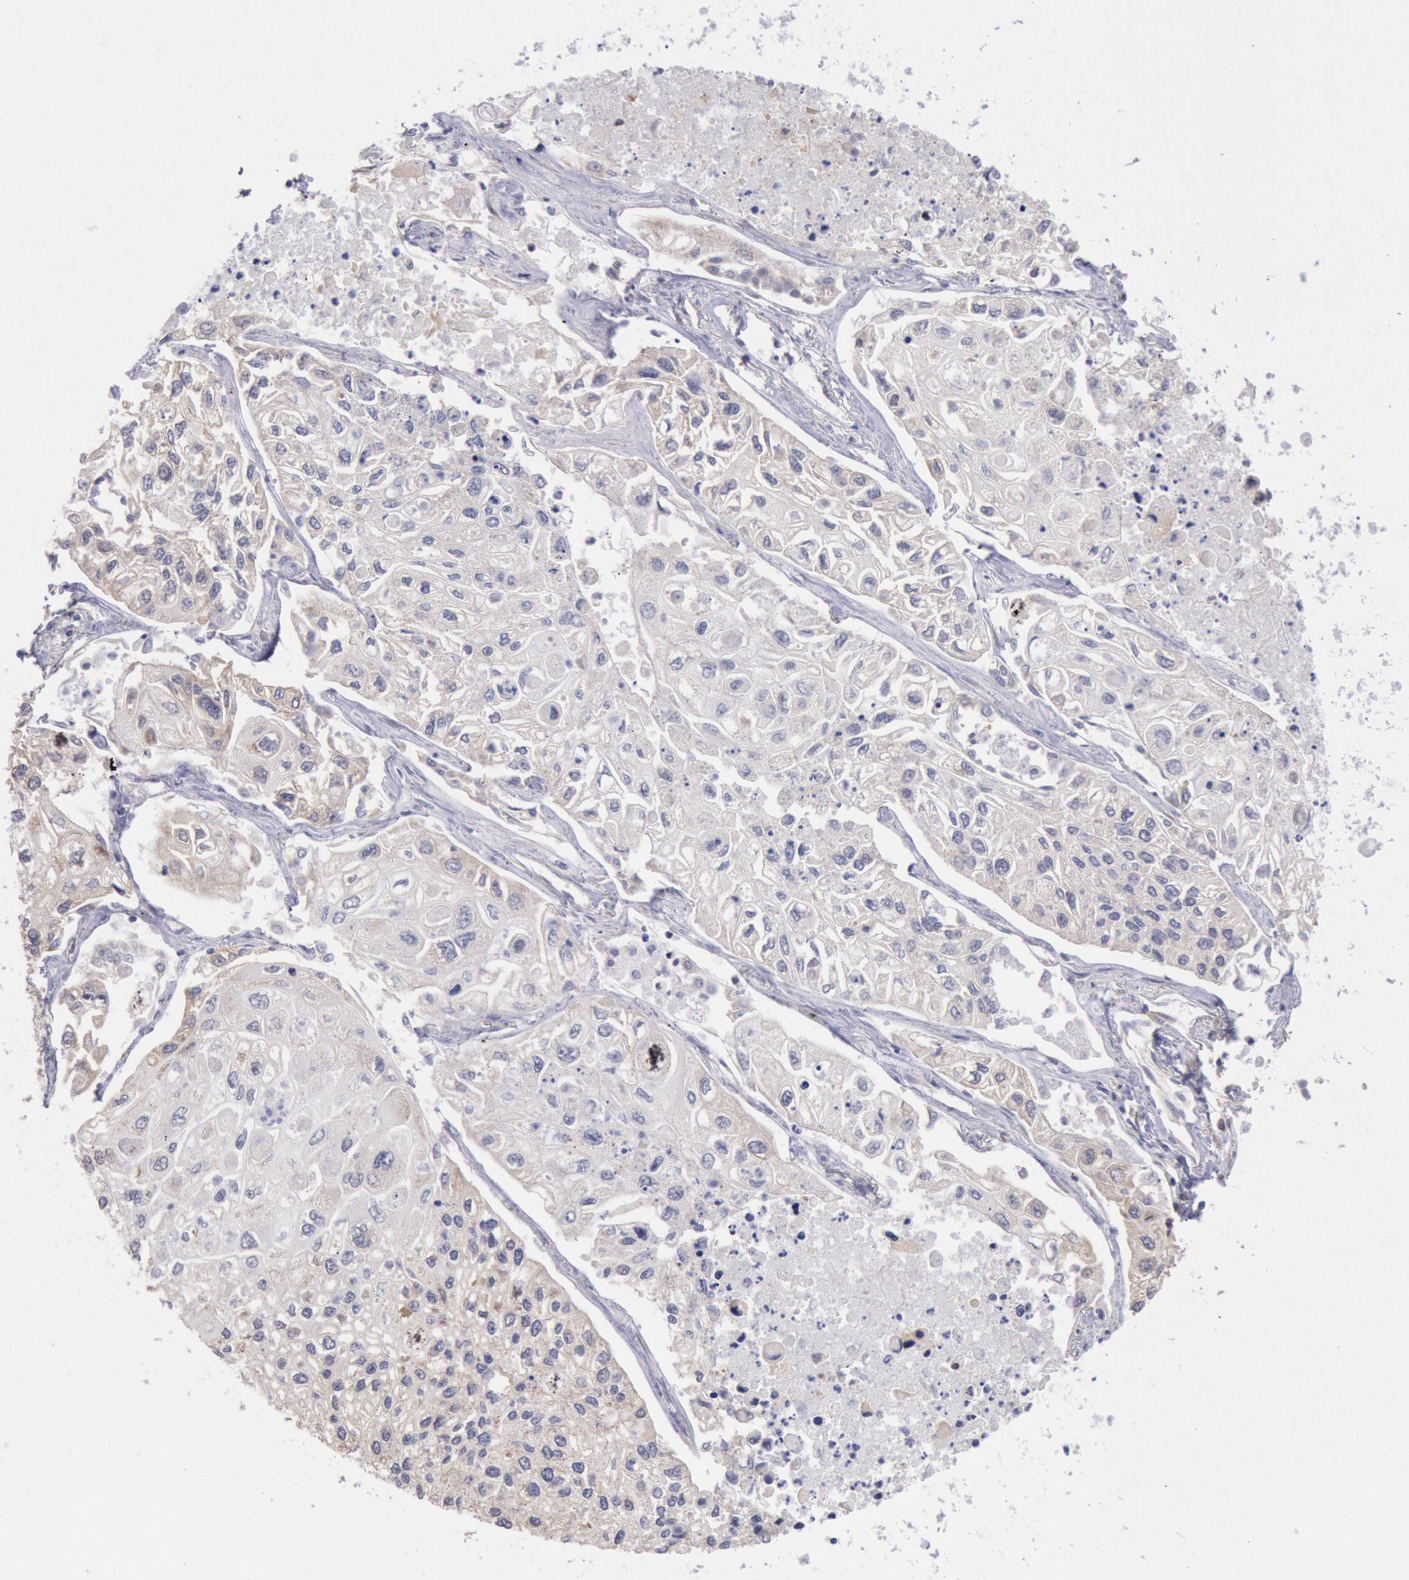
{"staining": {"intensity": "weak", "quantity": "<25%", "location": "cytoplasmic/membranous"}, "tissue": "lung cancer", "cell_type": "Tumor cells", "image_type": "cancer", "snomed": [{"axis": "morphology", "description": "Squamous cell carcinoma, NOS"}, {"axis": "topography", "description": "Lung"}], "caption": "An image of human lung cancer (squamous cell carcinoma) is negative for staining in tumor cells.", "gene": "DRG1", "patient": {"sex": "male", "age": 75}}